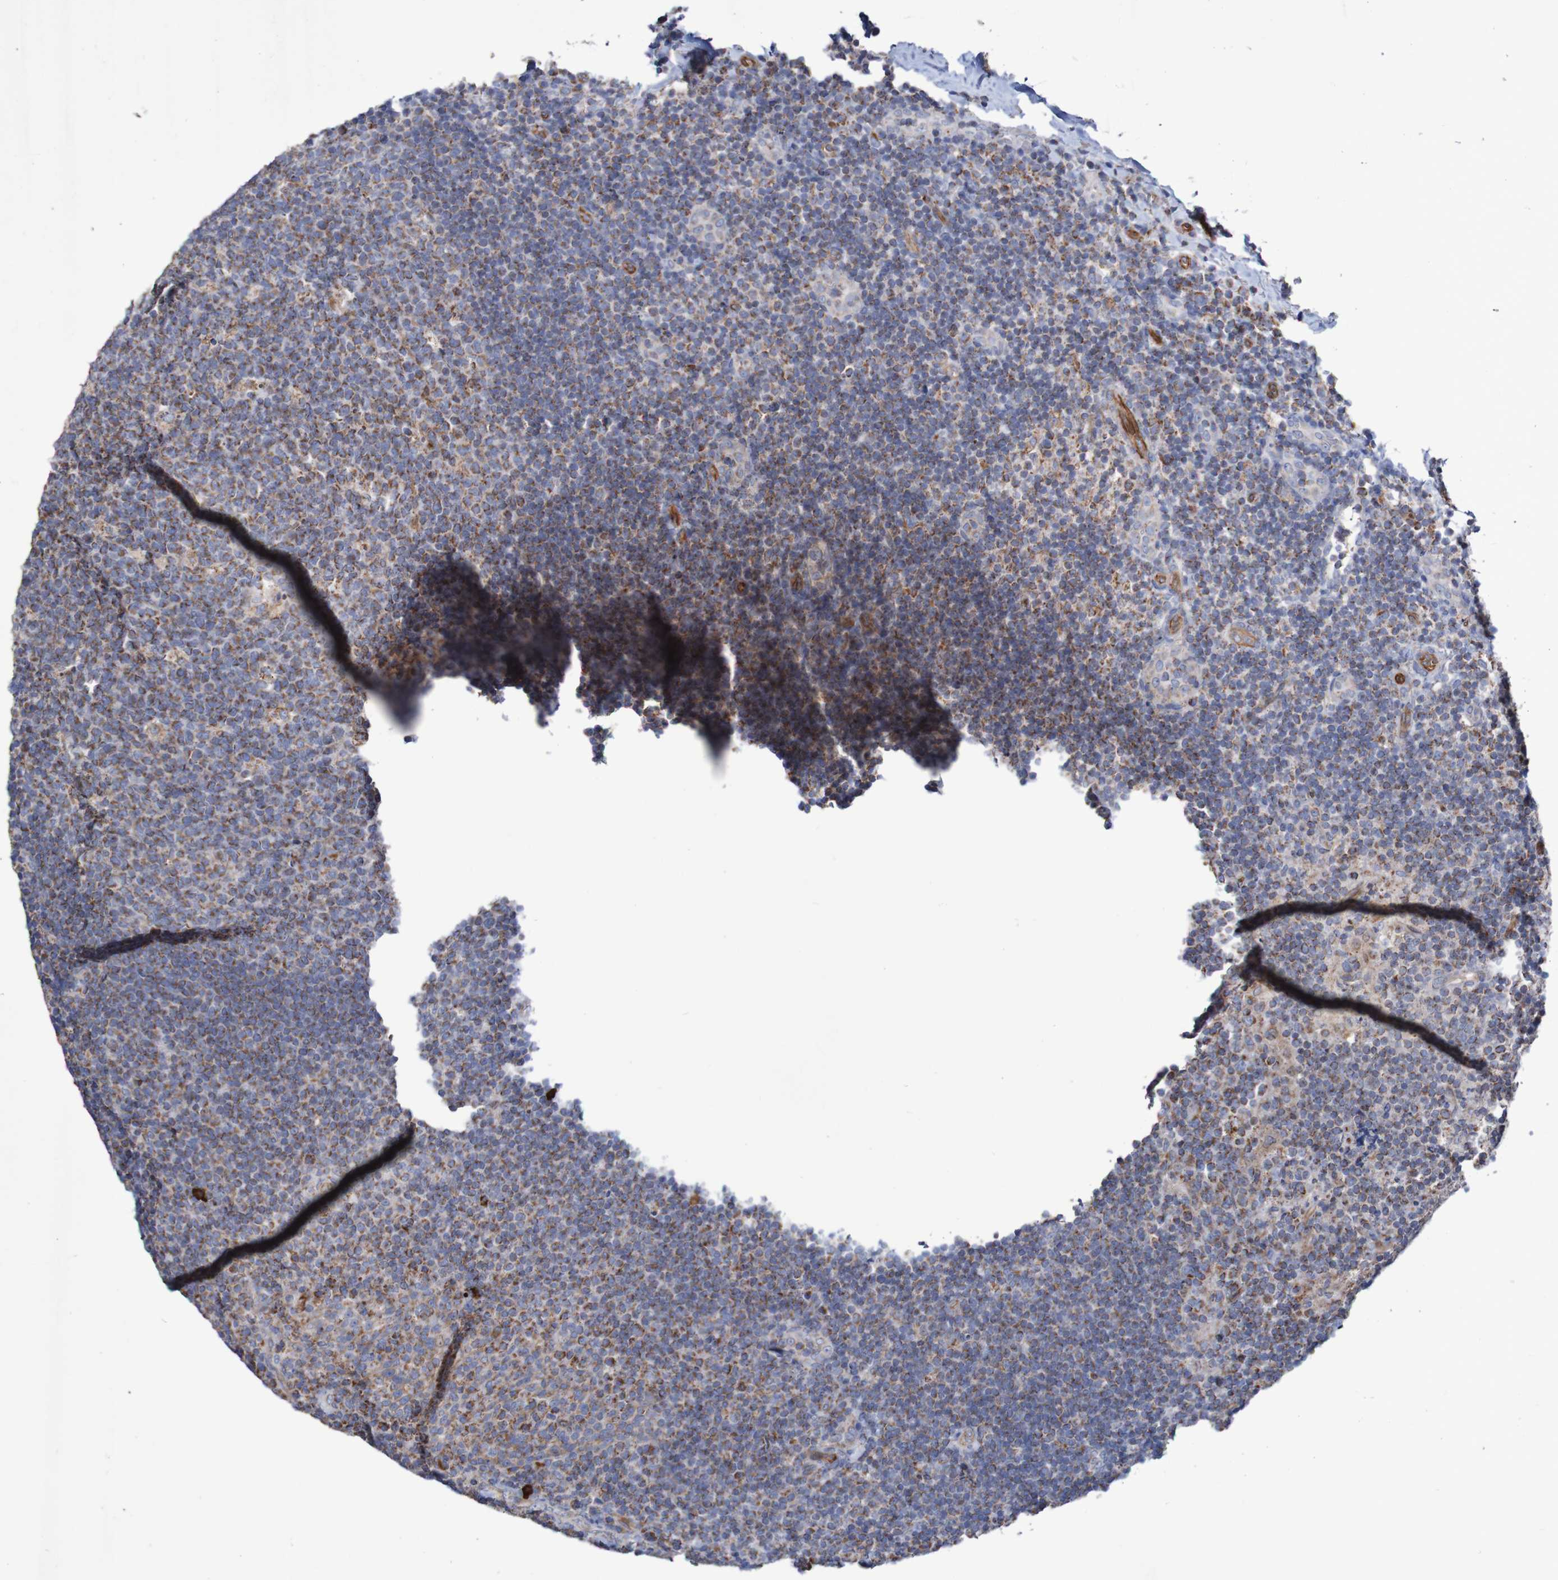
{"staining": {"intensity": "moderate", "quantity": ">75%", "location": "cytoplasmic/membranous"}, "tissue": "tonsil", "cell_type": "Germinal center cells", "image_type": "normal", "snomed": [{"axis": "morphology", "description": "Normal tissue, NOS"}, {"axis": "topography", "description": "Tonsil"}], "caption": "DAB immunohistochemical staining of benign tonsil displays moderate cytoplasmic/membranous protein positivity in about >75% of germinal center cells. (brown staining indicates protein expression, while blue staining denotes nuclei).", "gene": "MMEL1", "patient": {"sex": "male", "age": 17}}